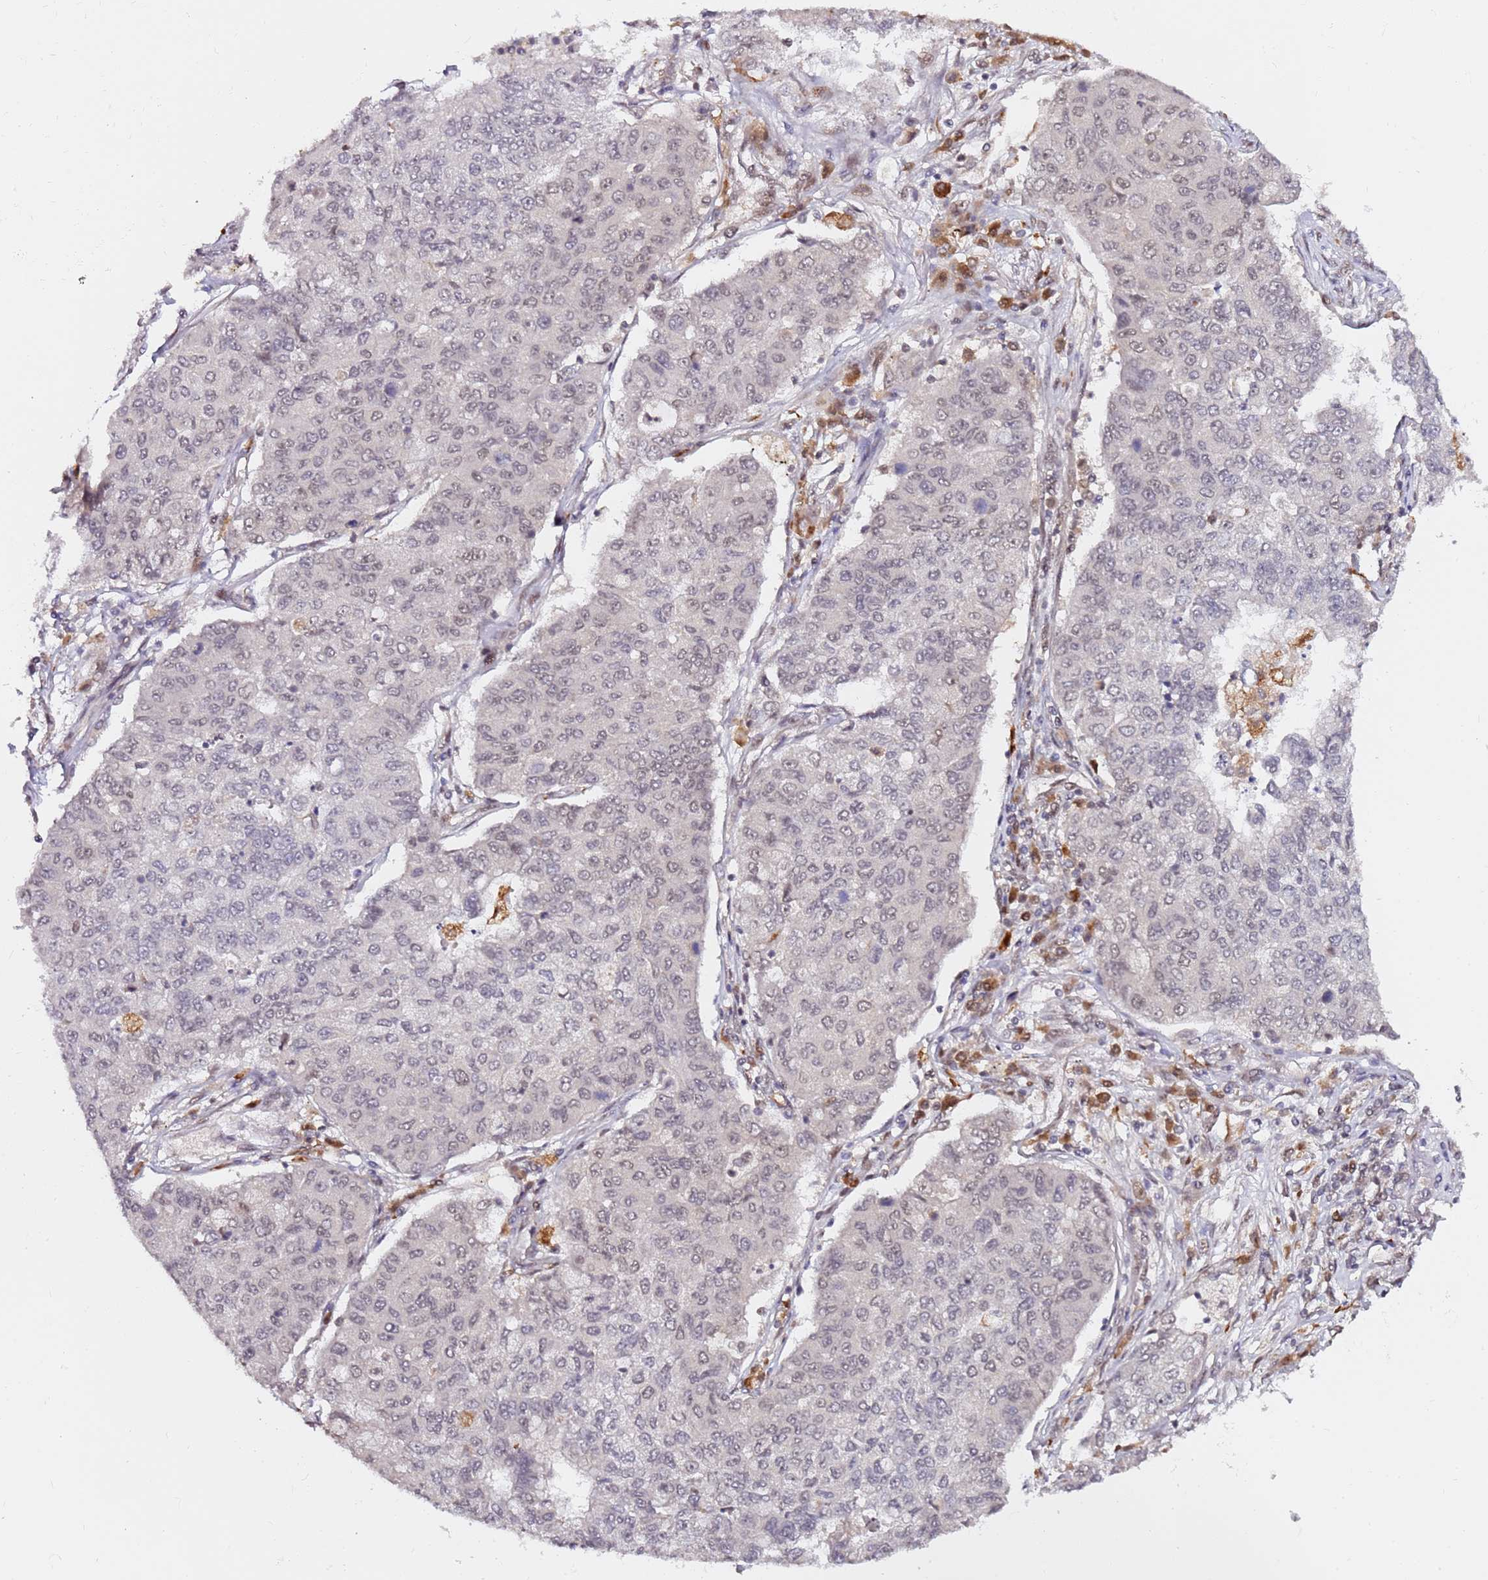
{"staining": {"intensity": "negative", "quantity": "none", "location": "none"}, "tissue": "lung cancer", "cell_type": "Tumor cells", "image_type": "cancer", "snomed": [{"axis": "morphology", "description": "Squamous cell carcinoma, NOS"}, {"axis": "topography", "description": "Lung"}], "caption": "Immunohistochemistry (IHC) of human lung squamous cell carcinoma shows no staining in tumor cells.", "gene": "RGS18", "patient": {"sex": "male", "age": 74}}